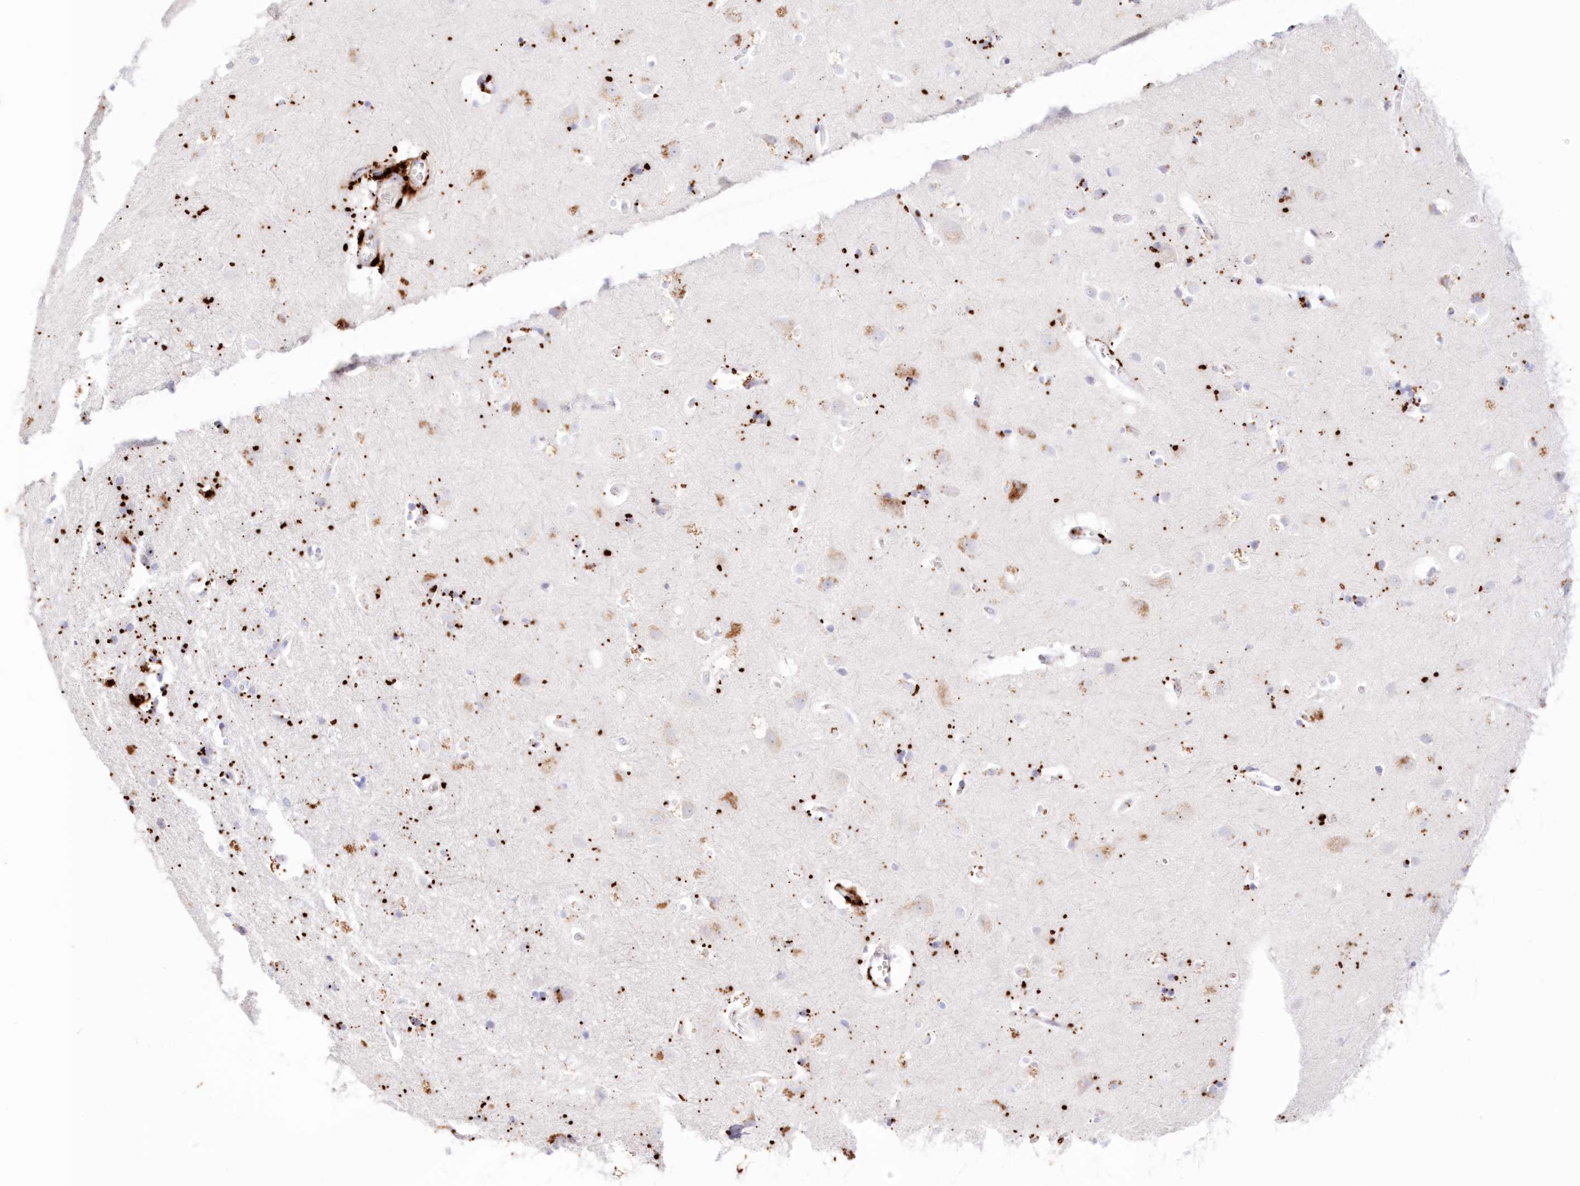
{"staining": {"intensity": "negative", "quantity": "none", "location": "none"}, "tissue": "cerebral cortex", "cell_type": "Endothelial cells", "image_type": "normal", "snomed": [{"axis": "morphology", "description": "Normal tissue, NOS"}, {"axis": "topography", "description": "Cerebral cortex"}], "caption": "This image is of unremarkable cerebral cortex stained with IHC to label a protein in brown with the nuclei are counter-stained blue. There is no staining in endothelial cells.", "gene": "TPP1", "patient": {"sex": "male", "age": 54}}